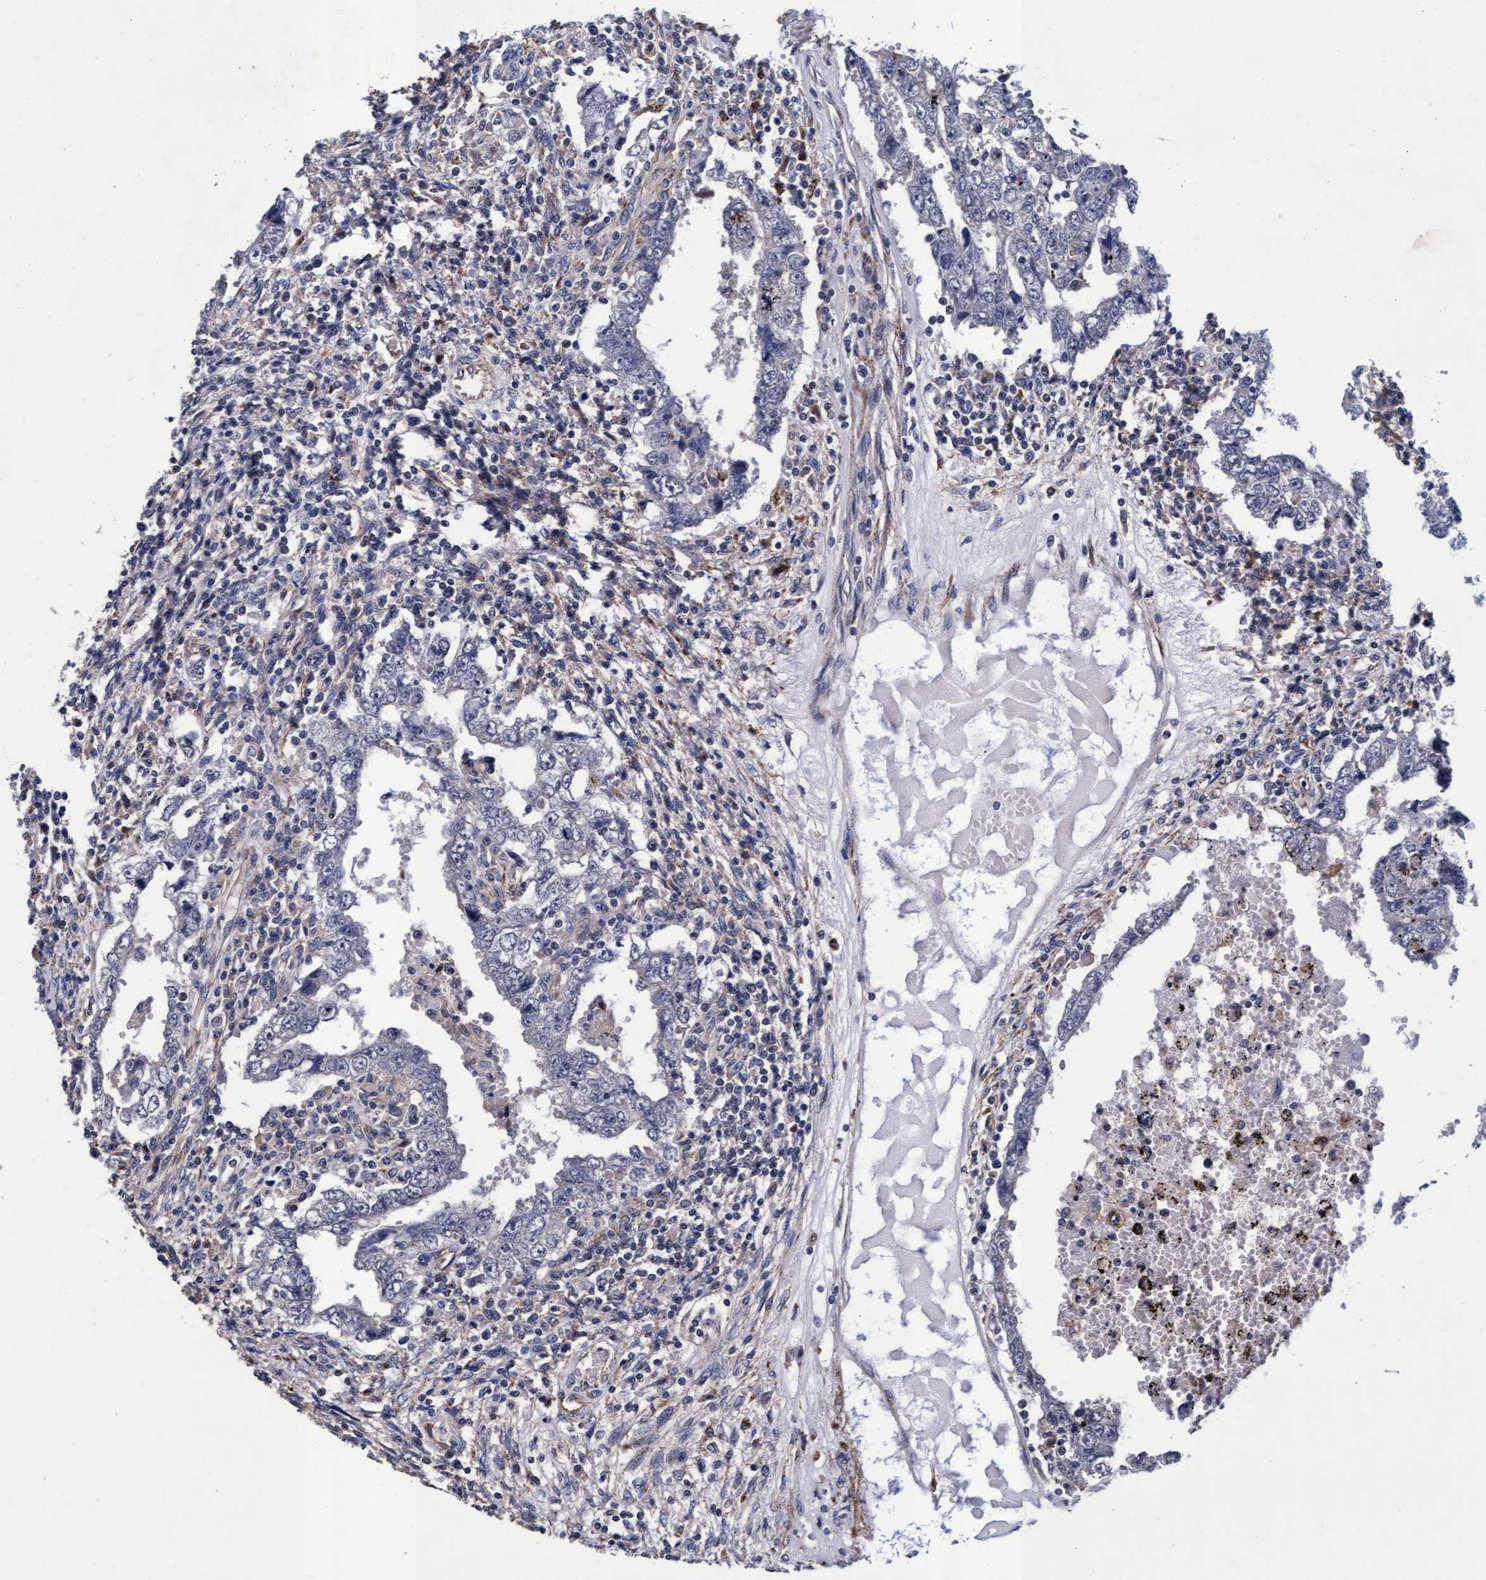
{"staining": {"intensity": "negative", "quantity": "none", "location": "none"}, "tissue": "testis cancer", "cell_type": "Tumor cells", "image_type": "cancer", "snomed": [{"axis": "morphology", "description": "Carcinoma, Embryonal, NOS"}, {"axis": "topography", "description": "Testis"}], "caption": "Immunohistochemistry (IHC) micrograph of neoplastic tissue: testis cancer (embryonal carcinoma) stained with DAB shows no significant protein expression in tumor cells. Brightfield microscopy of immunohistochemistry stained with DAB (3,3'-diaminobenzidine) (brown) and hematoxylin (blue), captured at high magnification.", "gene": "CPQ", "patient": {"sex": "male", "age": 26}}